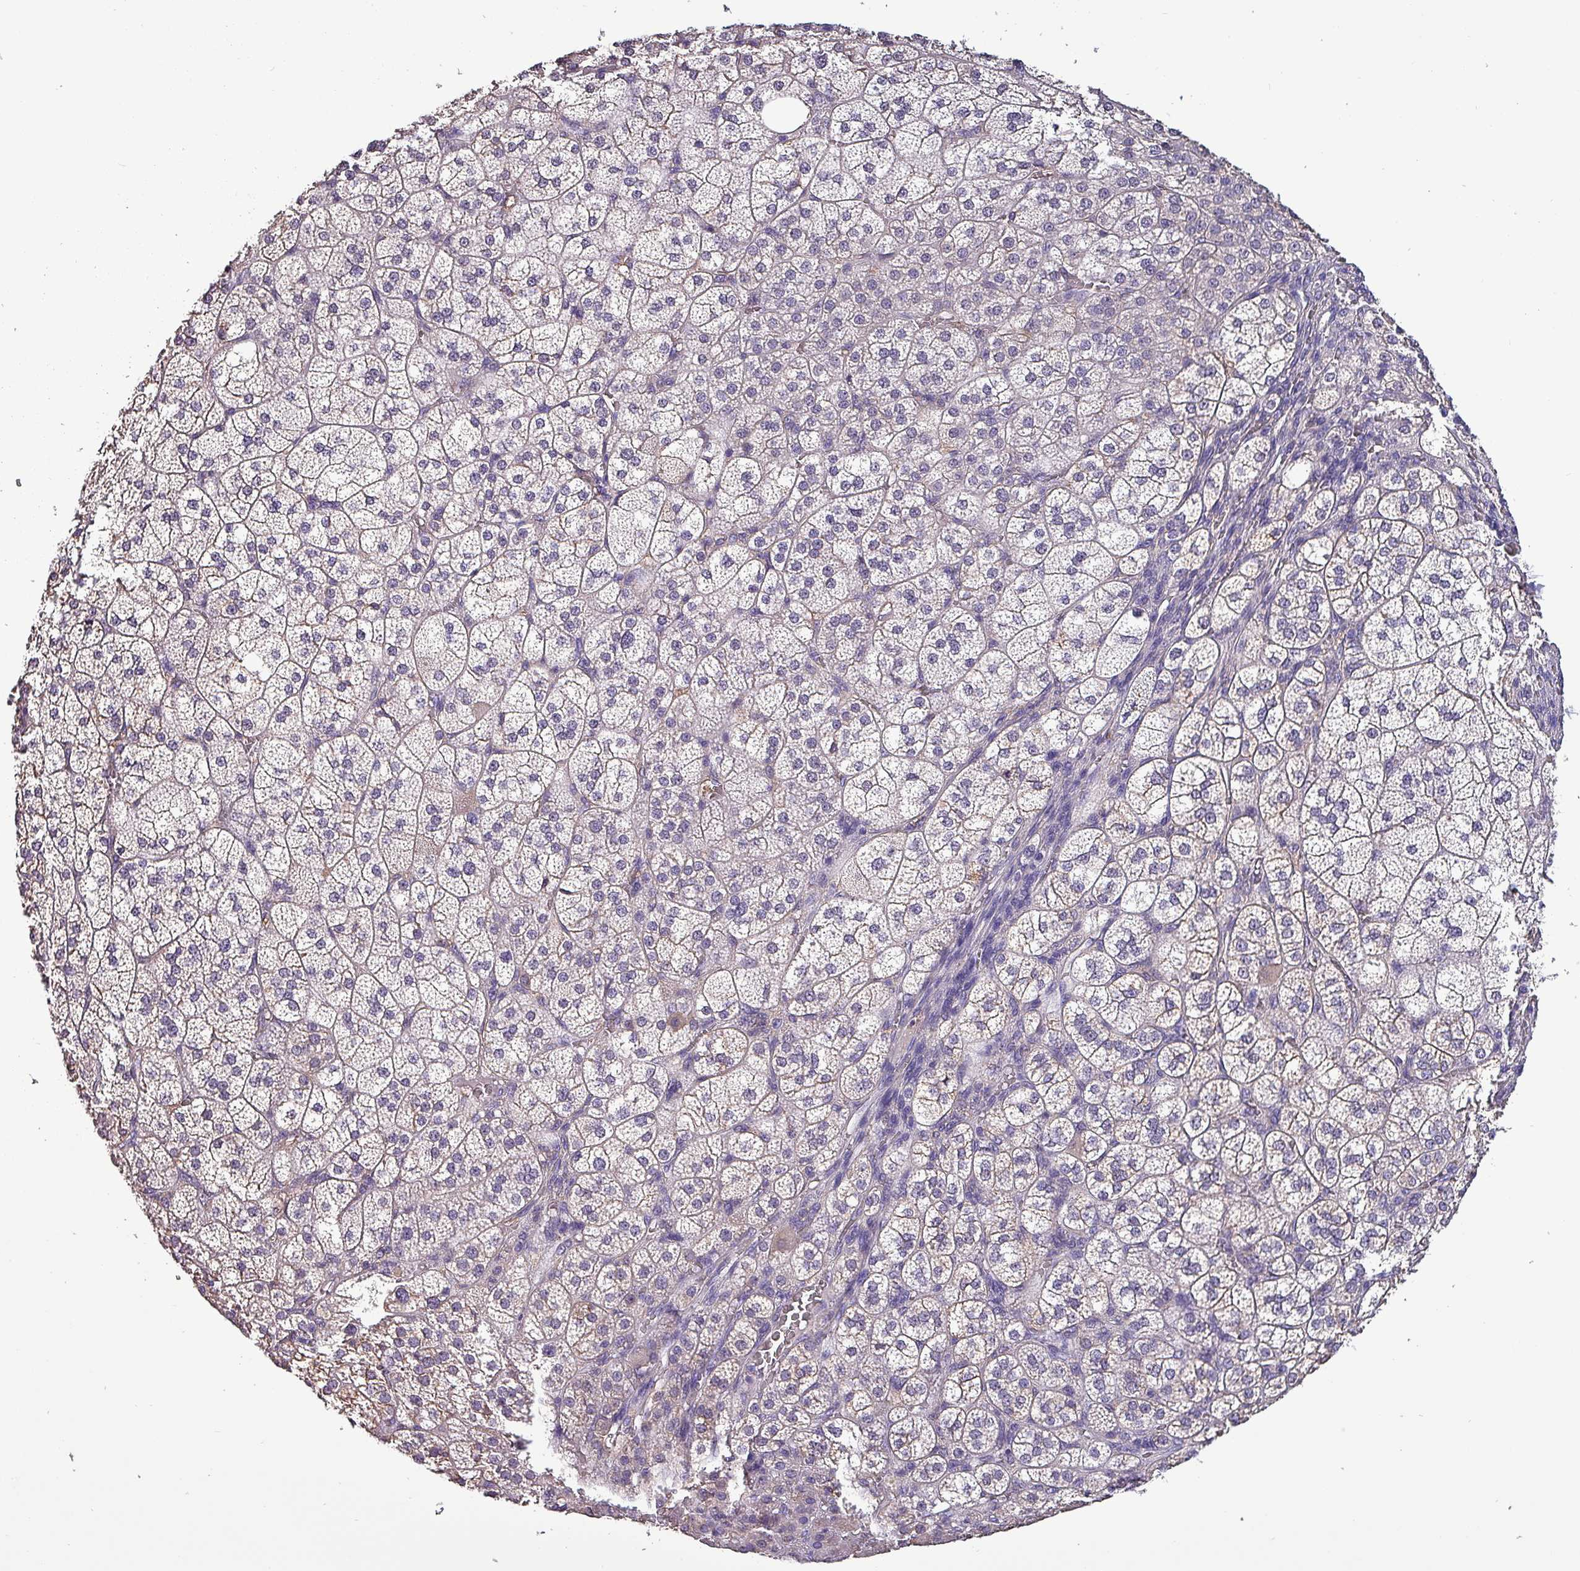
{"staining": {"intensity": "weak", "quantity": "25%-75%", "location": "cytoplasmic/membranous"}, "tissue": "adrenal gland", "cell_type": "Glandular cells", "image_type": "normal", "snomed": [{"axis": "morphology", "description": "Normal tissue, NOS"}, {"axis": "topography", "description": "Adrenal gland"}], "caption": "Benign adrenal gland reveals weak cytoplasmic/membranous staining in about 25%-75% of glandular cells.", "gene": "HTRA4", "patient": {"sex": "female", "age": 60}}